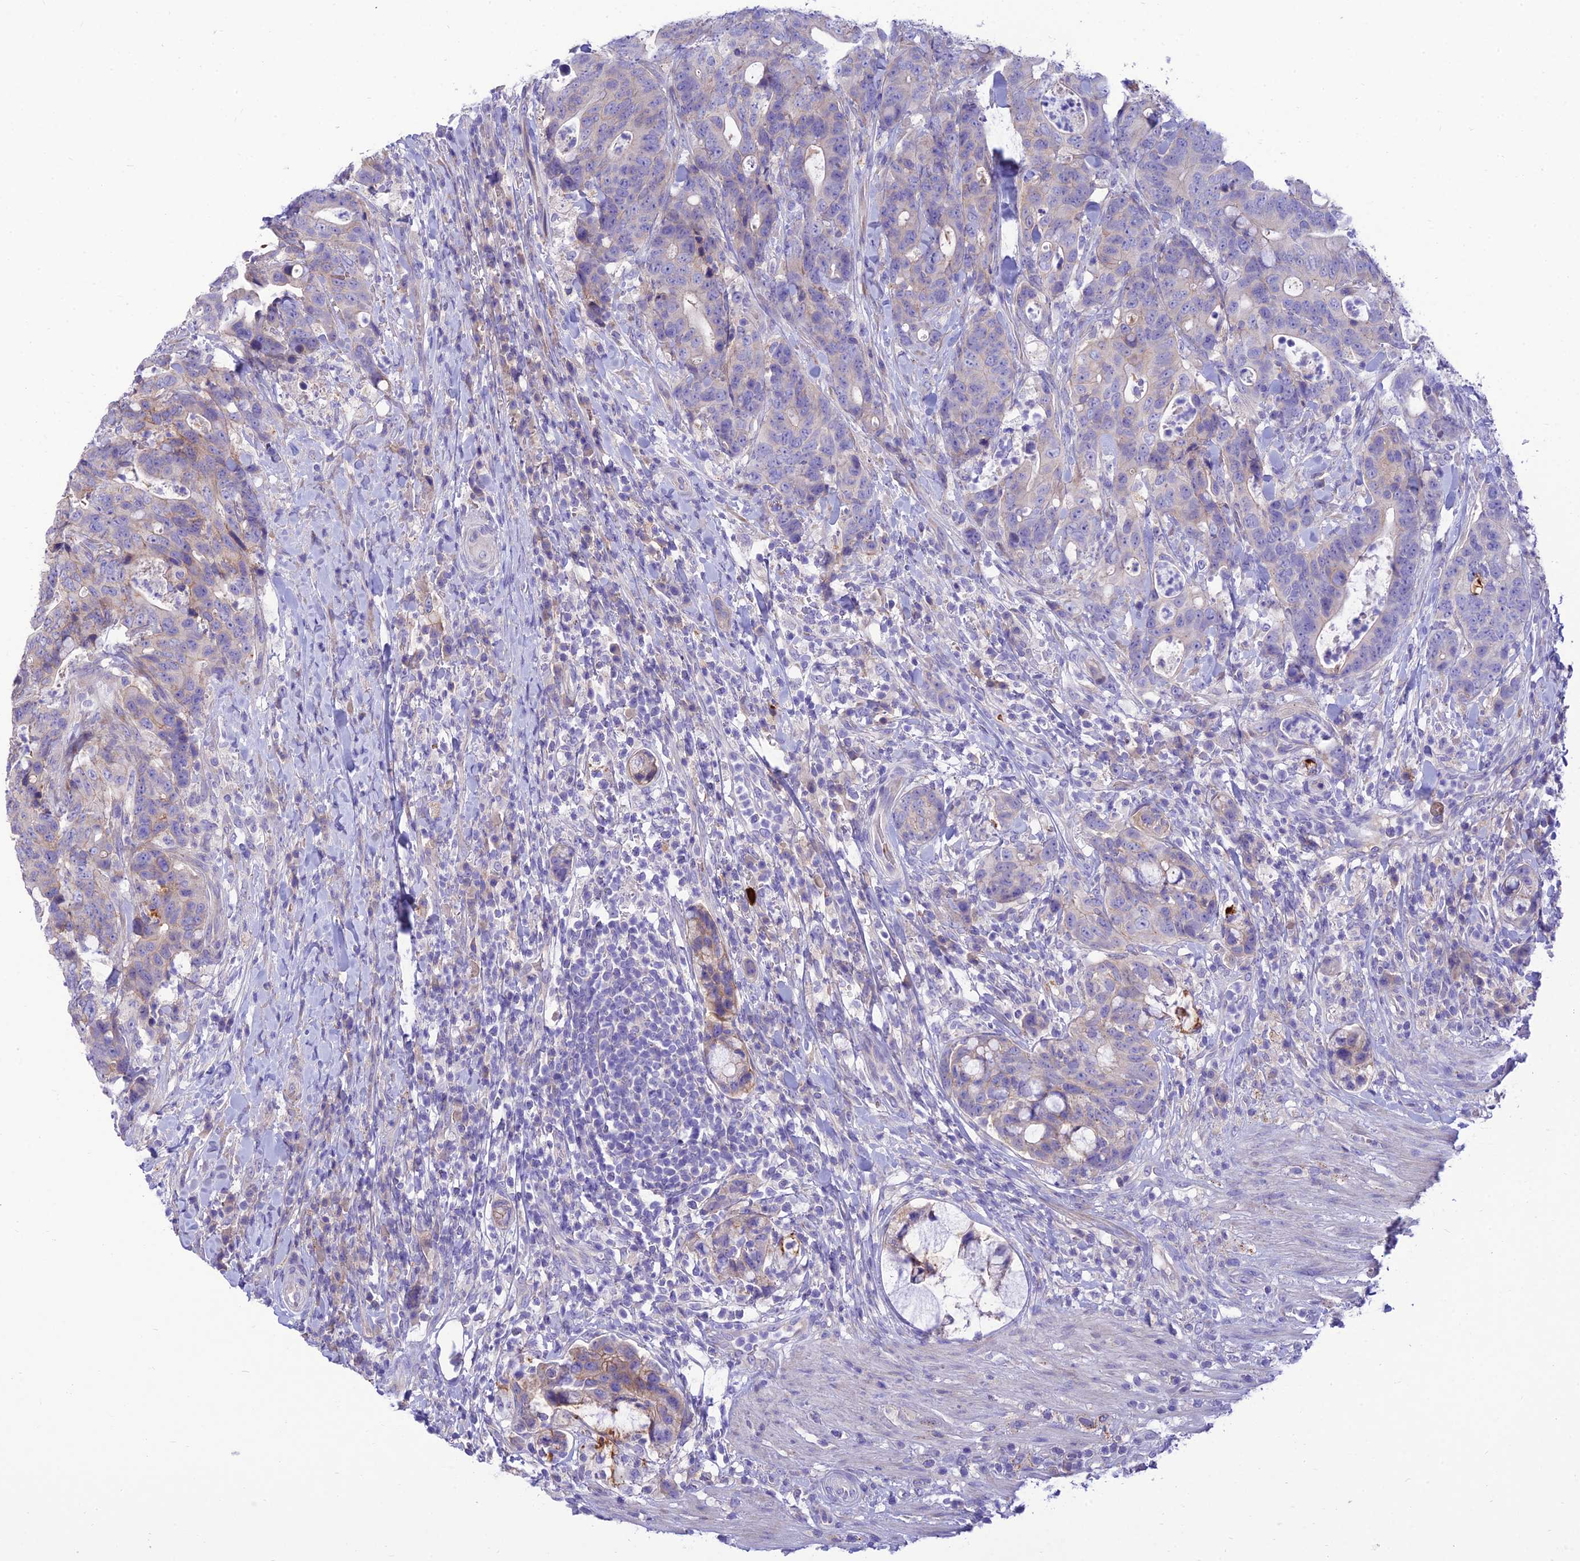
{"staining": {"intensity": "weak", "quantity": "<25%", "location": "cytoplasmic/membranous"}, "tissue": "colorectal cancer", "cell_type": "Tumor cells", "image_type": "cancer", "snomed": [{"axis": "morphology", "description": "Adenocarcinoma, NOS"}, {"axis": "topography", "description": "Colon"}], "caption": "A photomicrograph of colorectal cancer (adenocarcinoma) stained for a protein shows no brown staining in tumor cells.", "gene": "CCDC157", "patient": {"sex": "female", "age": 82}}